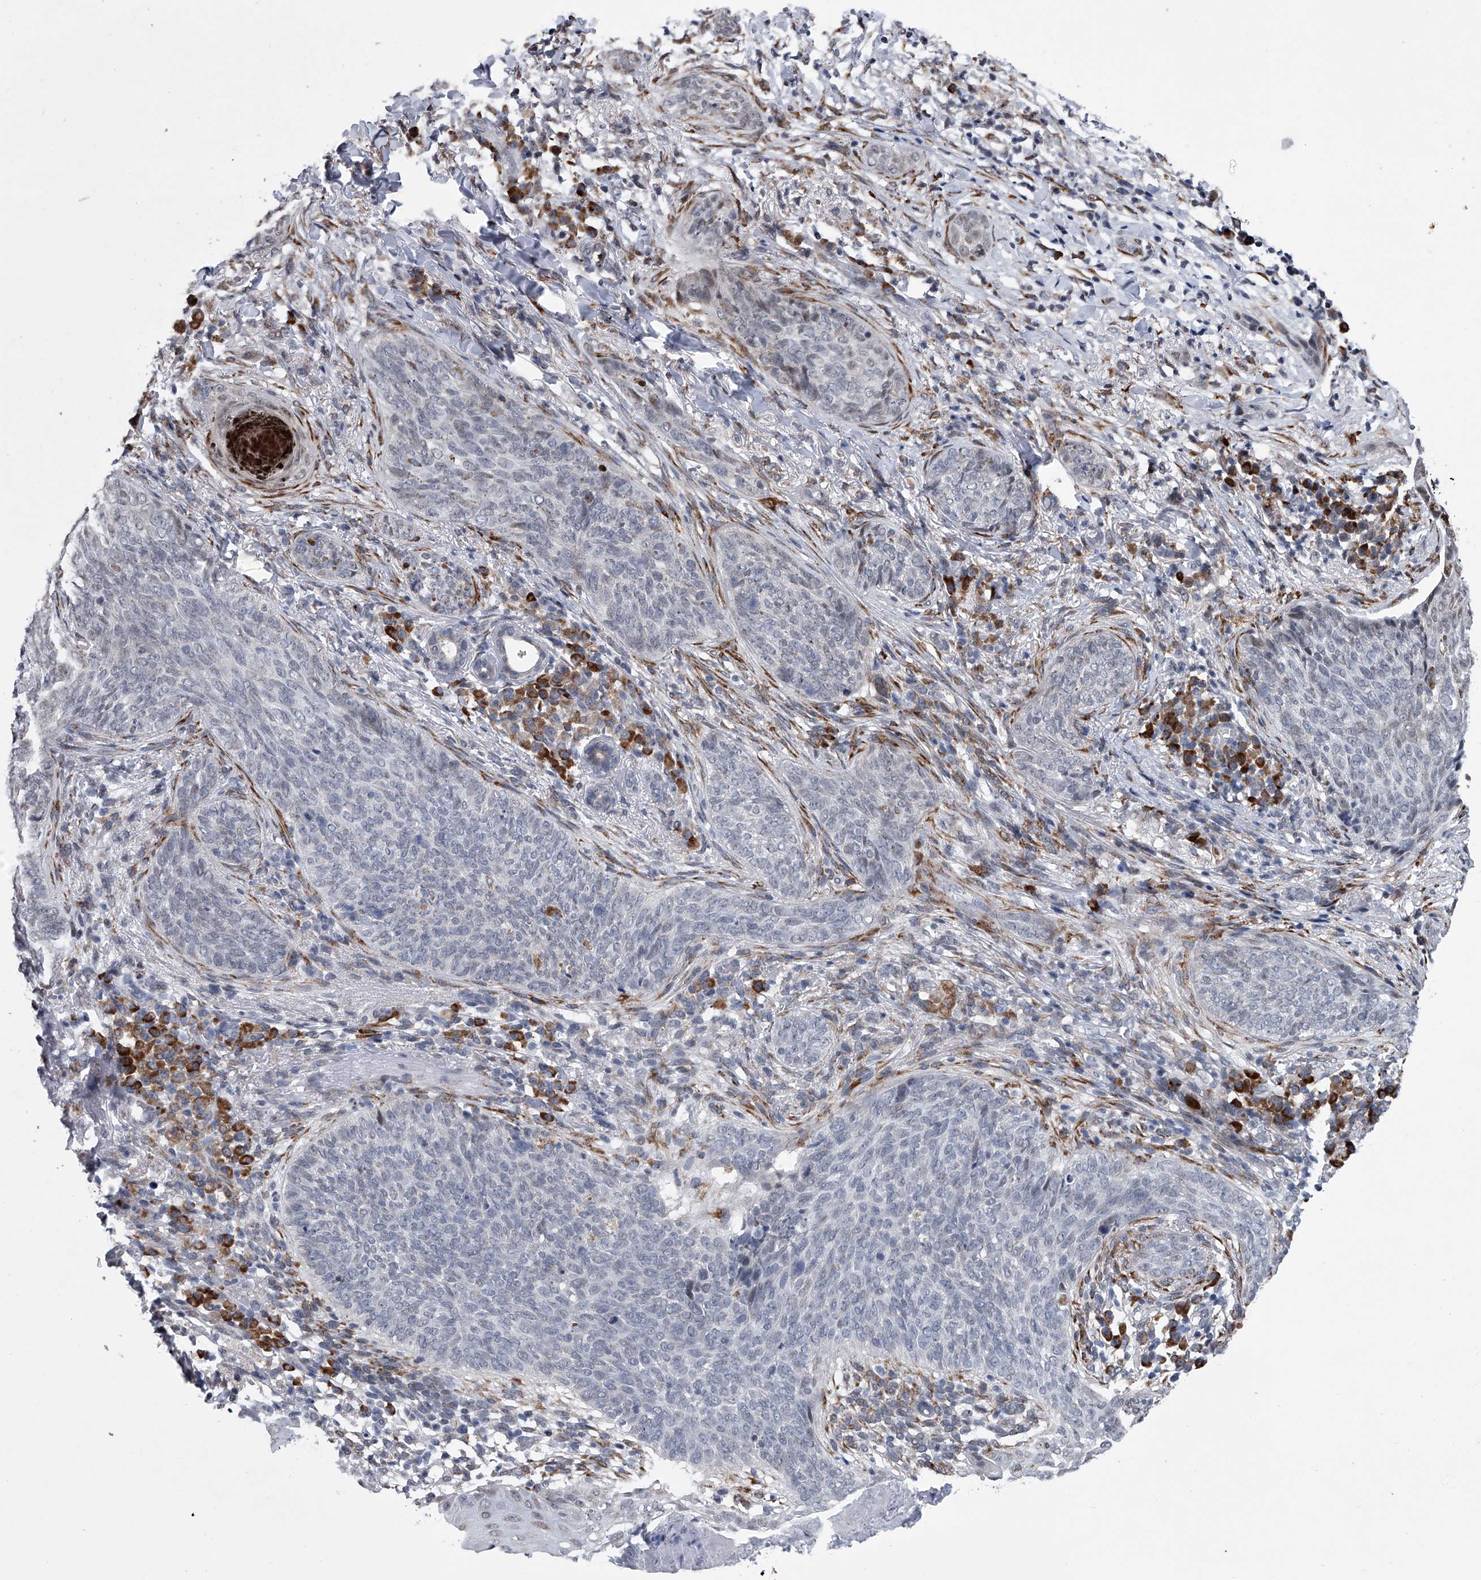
{"staining": {"intensity": "negative", "quantity": "none", "location": "none"}, "tissue": "skin cancer", "cell_type": "Tumor cells", "image_type": "cancer", "snomed": [{"axis": "morphology", "description": "Basal cell carcinoma"}, {"axis": "topography", "description": "Skin"}], "caption": "The IHC micrograph has no significant staining in tumor cells of basal cell carcinoma (skin) tissue.", "gene": "PPP2R5D", "patient": {"sex": "male", "age": 85}}